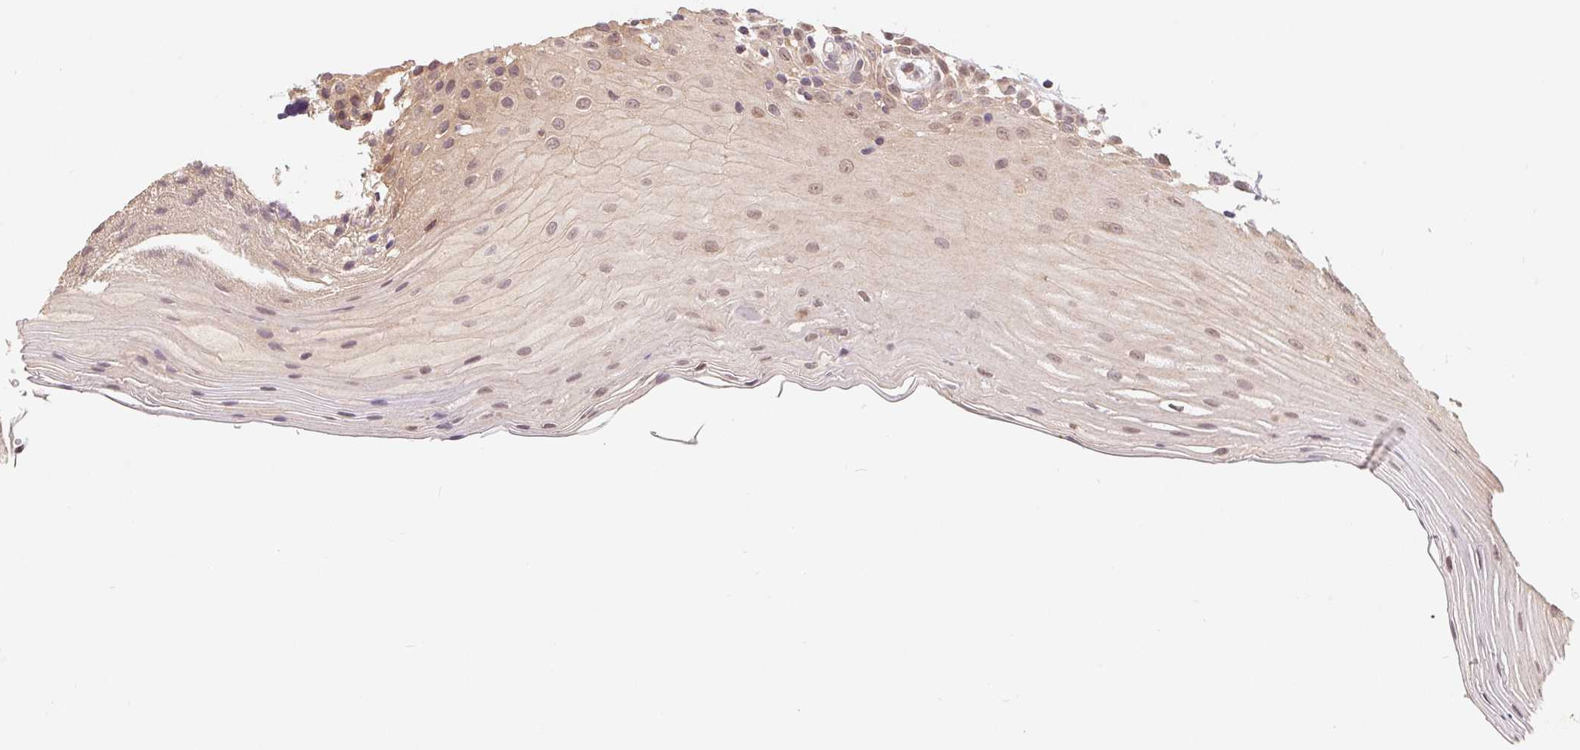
{"staining": {"intensity": "weak", "quantity": ">75%", "location": "nuclear"}, "tissue": "oral mucosa", "cell_type": "Squamous epithelial cells", "image_type": "normal", "snomed": [{"axis": "morphology", "description": "Normal tissue, NOS"}, {"axis": "morphology", "description": "Squamous cell carcinoma, NOS"}, {"axis": "topography", "description": "Oral tissue"}, {"axis": "topography", "description": "Tounge, NOS"}, {"axis": "topography", "description": "Head-Neck"}], "caption": "Normal oral mucosa shows weak nuclear expression in about >75% of squamous epithelial cells, visualized by immunohistochemistry. (DAB (3,3'-diaminobenzidine) = brown stain, brightfield microscopy at high magnification).", "gene": "HMGN3", "patient": {"sex": "male", "age": 62}}